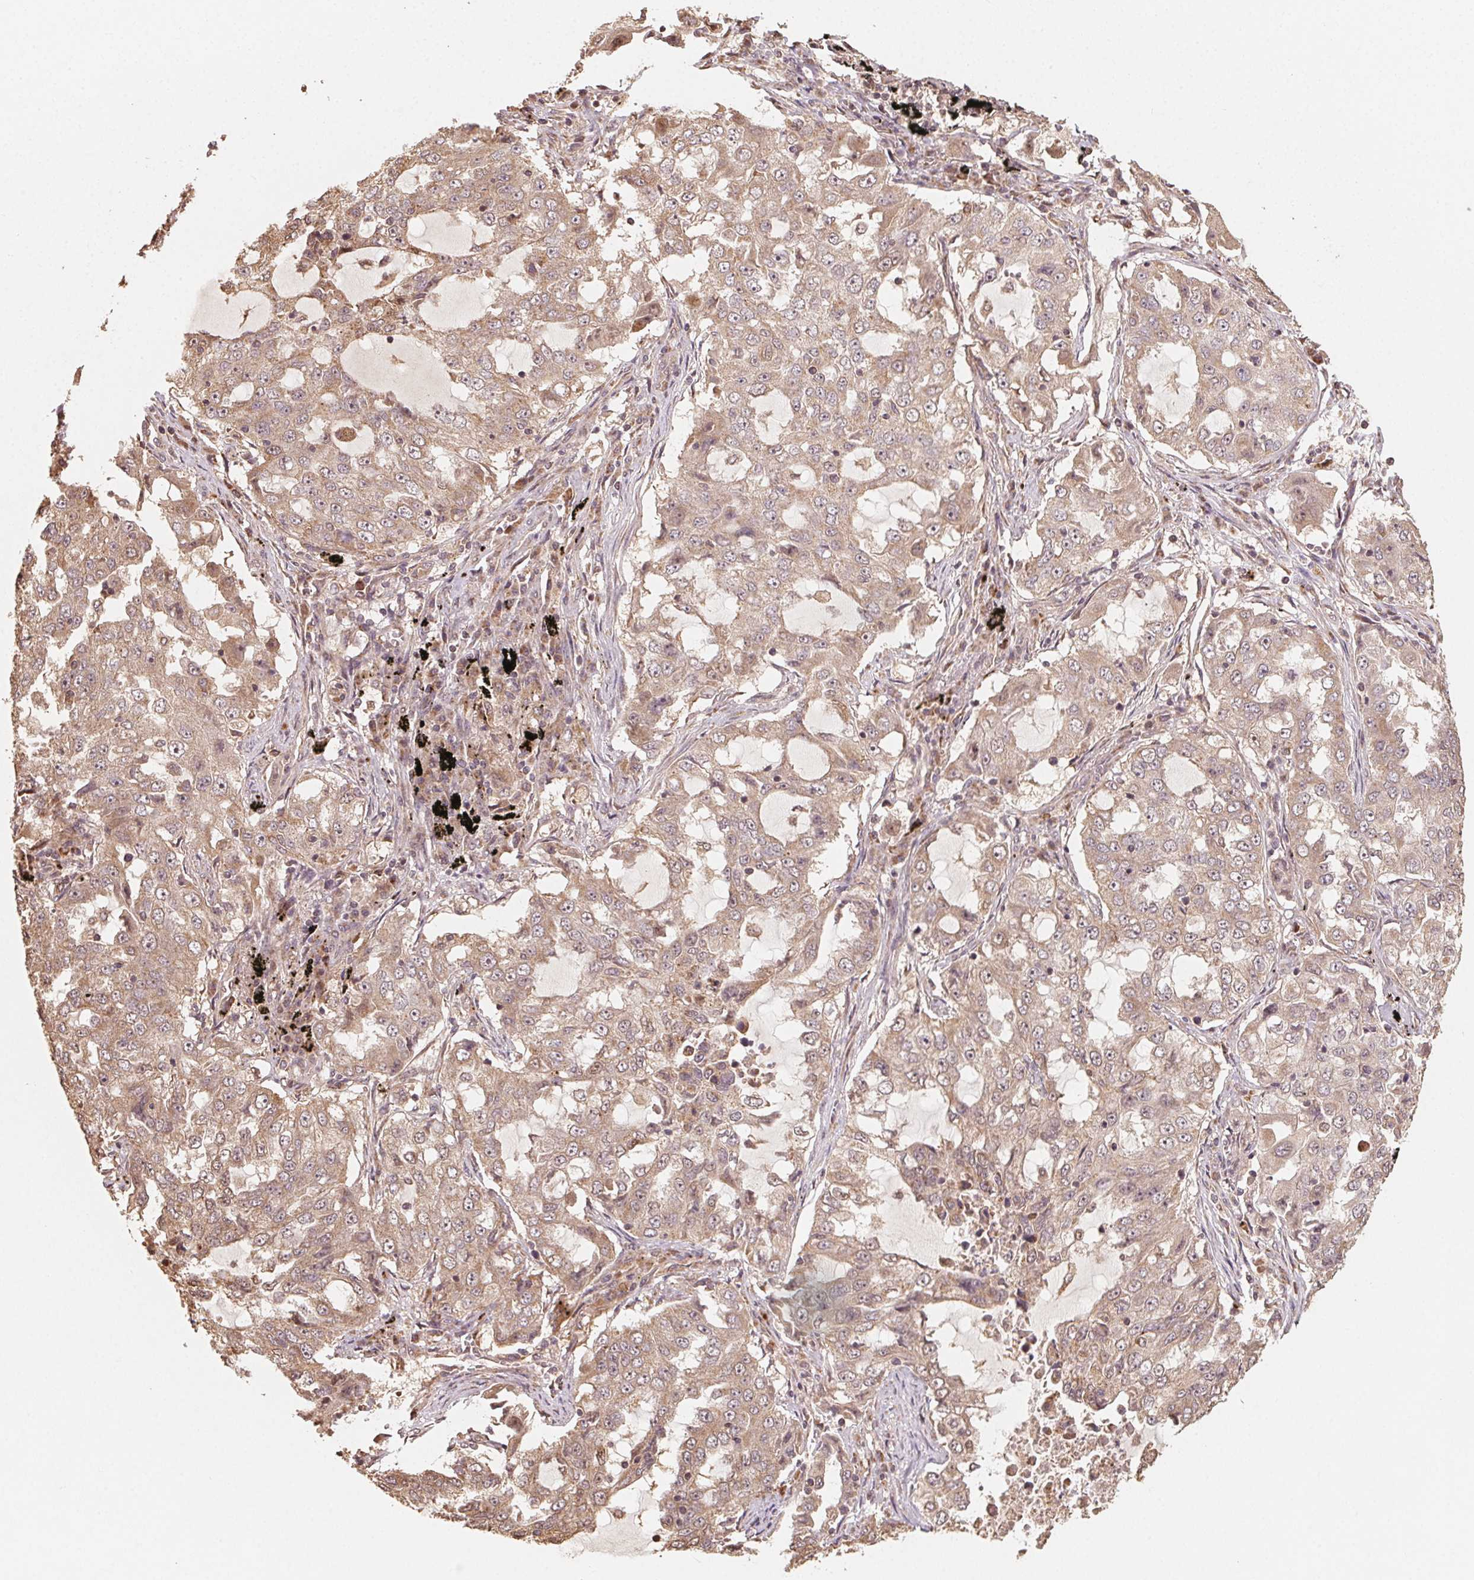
{"staining": {"intensity": "weak", "quantity": ">75%", "location": "cytoplasmic/membranous"}, "tissue": "lung cancer", "cell_type": "Tumor cells", "image_type": "cancer", "snomed": [{"axis": "morphology", "description": "Adenocarcinoma, NOS"}, {"axis": "topography", "description": "Lung"}], "caption": "Immunohistochemistry image of adenocarcinoma (lung) stained for a protein (brown), which shows low levels of weak cytoplasmic/membranous staining in approximately >75% of tumor cells.", "gene": "WBP2", "patient": {"sex": "female", "age": 61}}